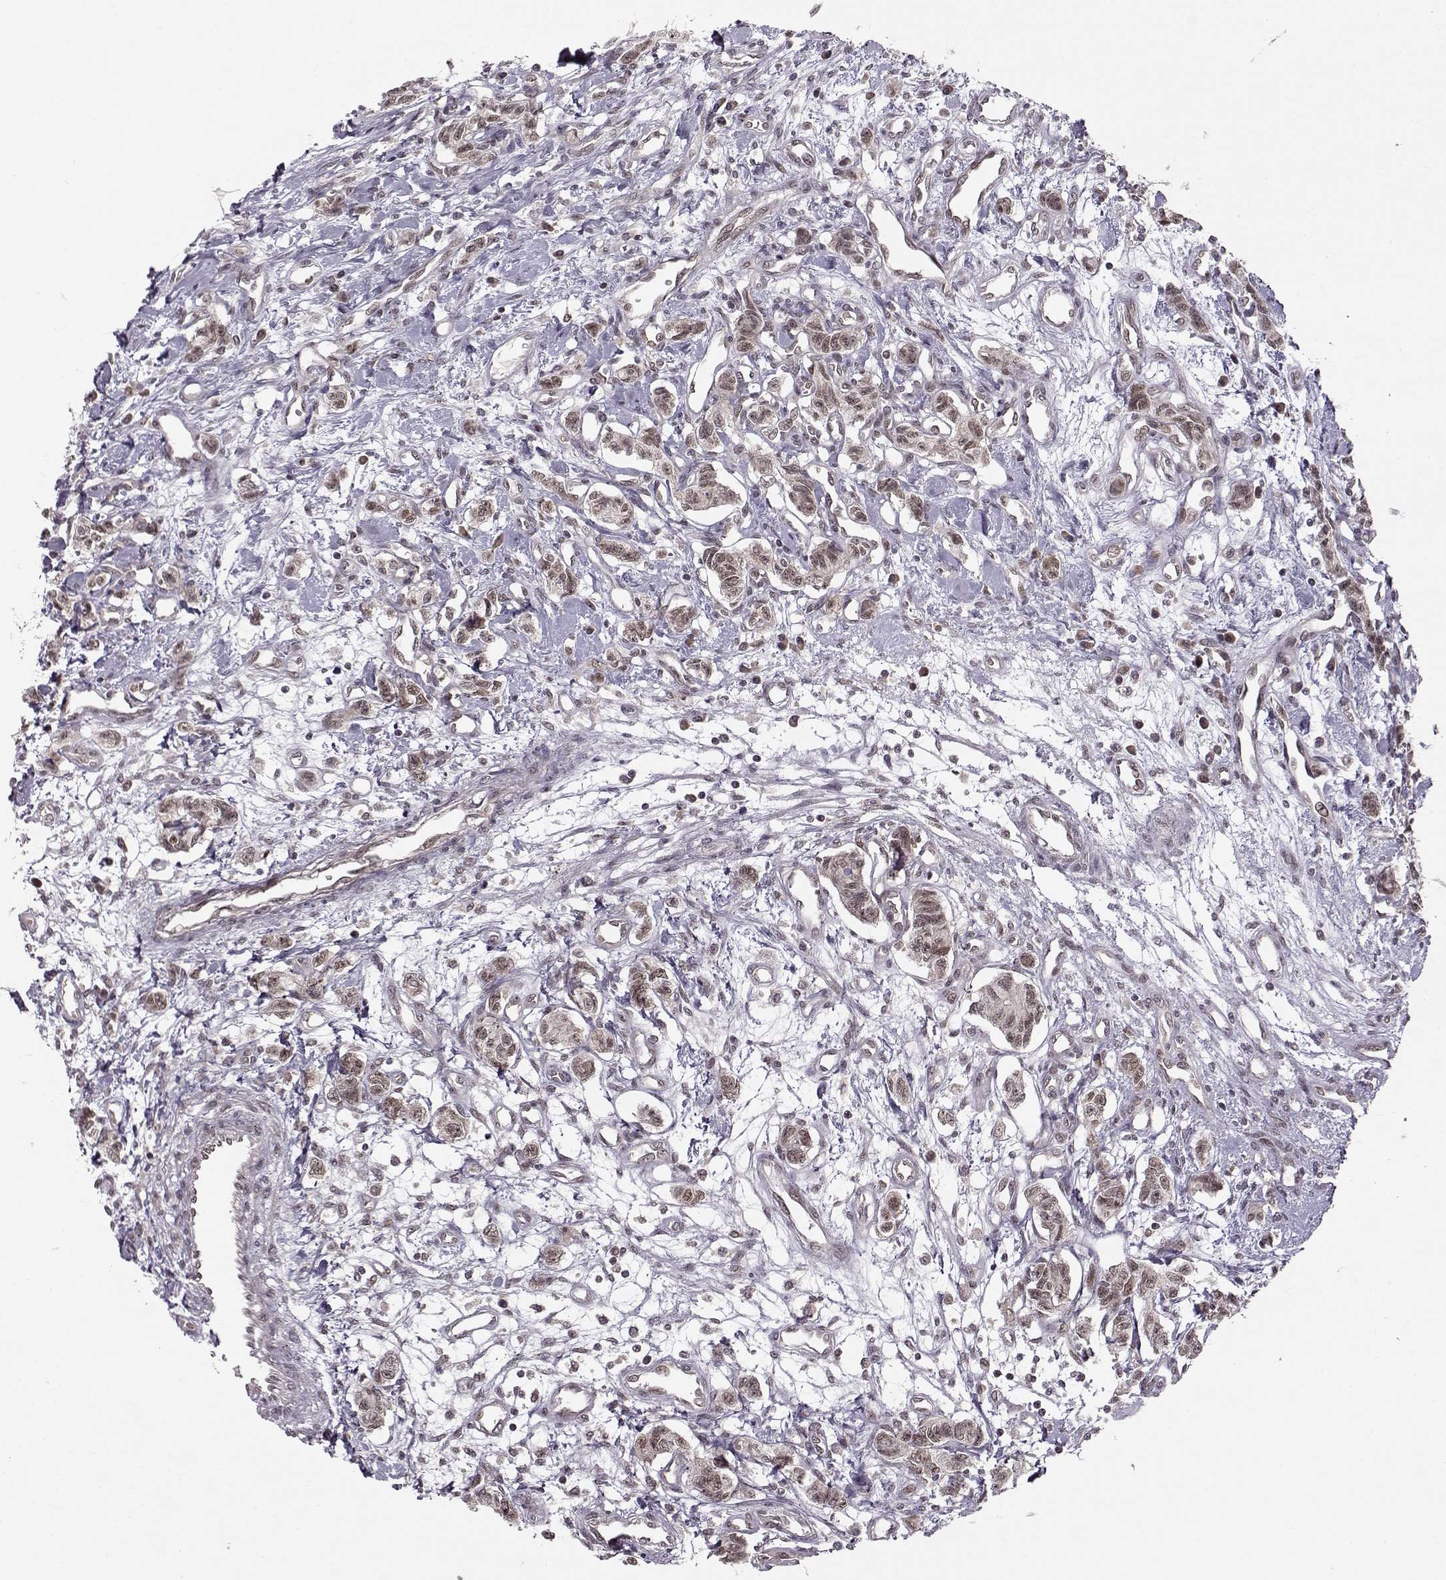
{"staining": {"intensity": "weak", "quantity": "<25%", "location": "nuclear"}, "tissue": "carcinoid", "cell_type": "Tumor cells", "image_type": "cancer", "snomed": [{"axis": "morphology", "description": "Carcinoid, malignant, NOS"}, {"axis": "topography", "description": "Kidney"}], "caption": "Immunohistochemistry histopathology image of human carcinoid (malignant) stained for a protein (brown), which exhibits no positivity in tumor cells. (Stains: DAB IHC with hematoxylin counter stain, Microscopy: brightfield microscopy at high magnification).", "gene": "RAI1", "patient": {"sex": "female", "age": 41}}